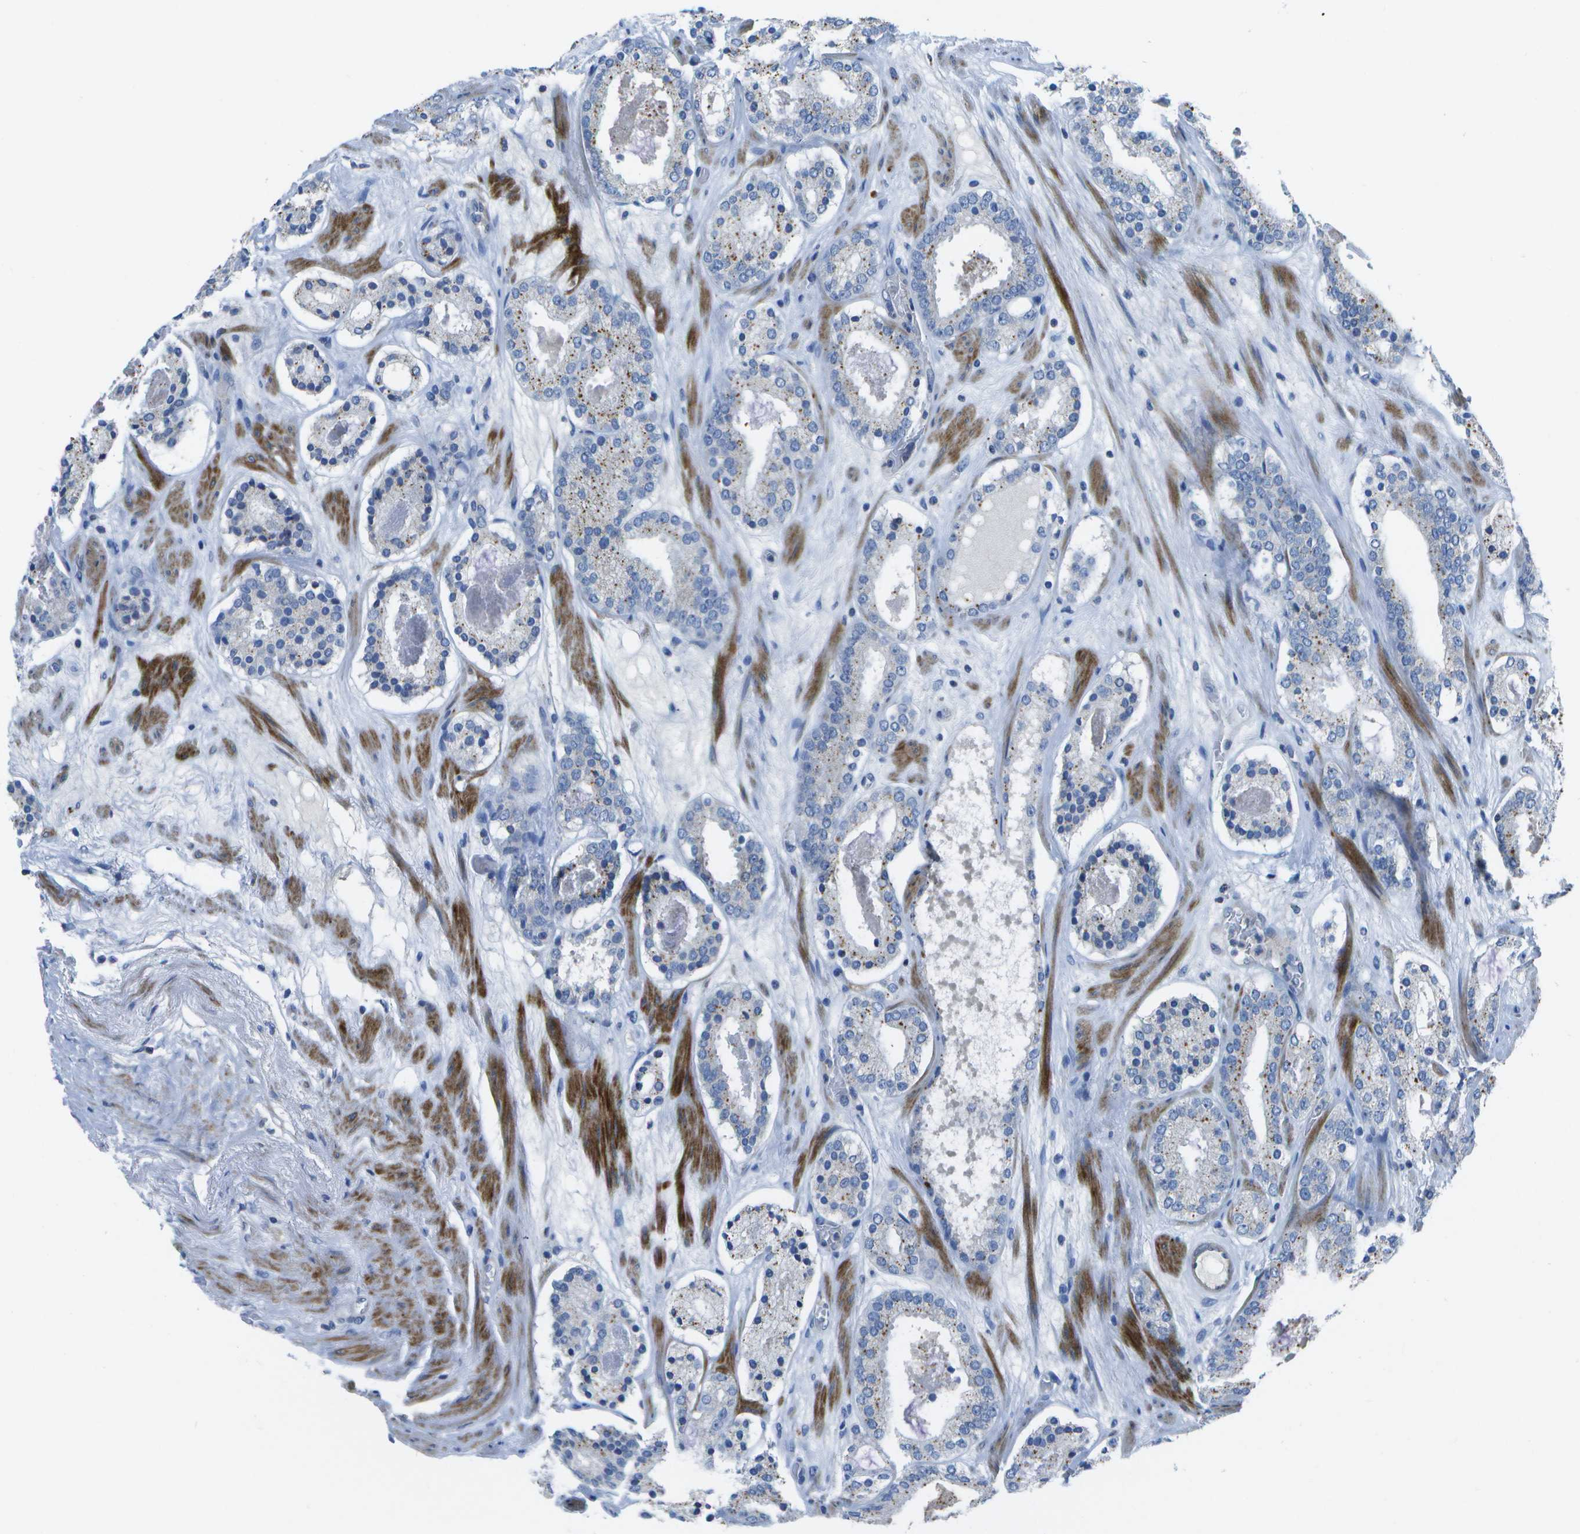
{"staining": {"intensity": "negative", "quantity": "none", "location": "none"}, "tissue": "prostate cancer", "cell_type": "Tumor cells", "image_type": "cancer", "snomed": [{"axis": "morphology", "description": "Adenocarcinoma, Low grade"}, {"axis": "topography", "description": "Prostate"}], "caption": "A high-resolution histopathology image shows IHC staining of prostate cancer (low-grade adenocarcinoma), which shows no significant expression in tumor cells.", "gene": "DCT", "patient": {"sex": "male", "age": 69}}